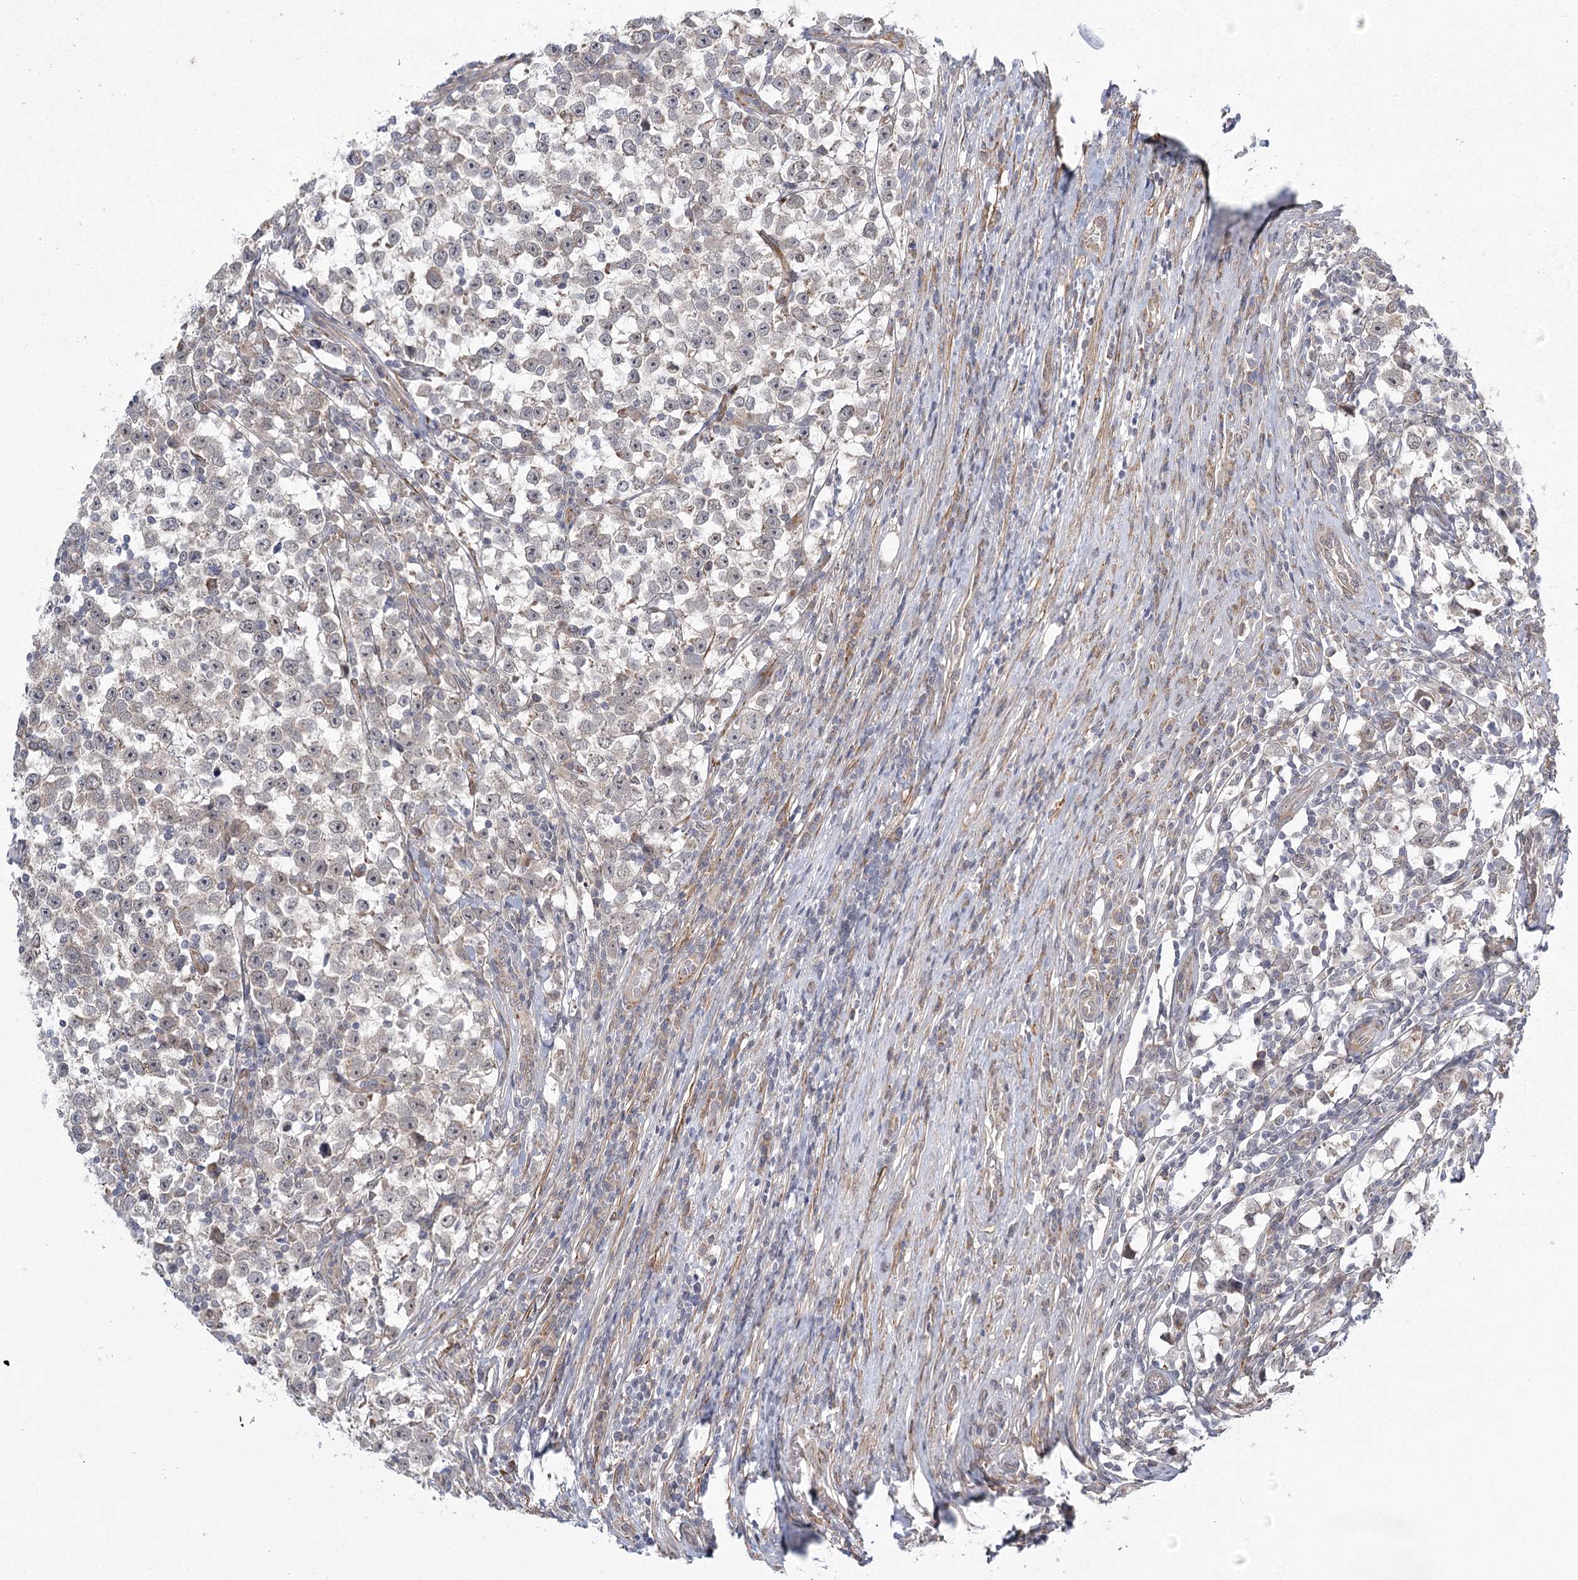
{"staining": {"intensity": "negative", "quantity": "none", "location": "none"}, "tissue": "testis cancer", "cell_type": "Tumor cells", "image_type": "cancer", "snomed": [{"axis": "morphology", "description": "Normal tissue, NOS"}, {"axis": "morphology", "description": "Seminoma, NOS"}, {"axis": "topography", "description": "Testis"}], "caption": "Immunohistochemical staining of human testis cancer (seminoma) shows no significant staining in tumor cells.", "gene": "MED28", "patient": {"sex": "male", "age": 43}}